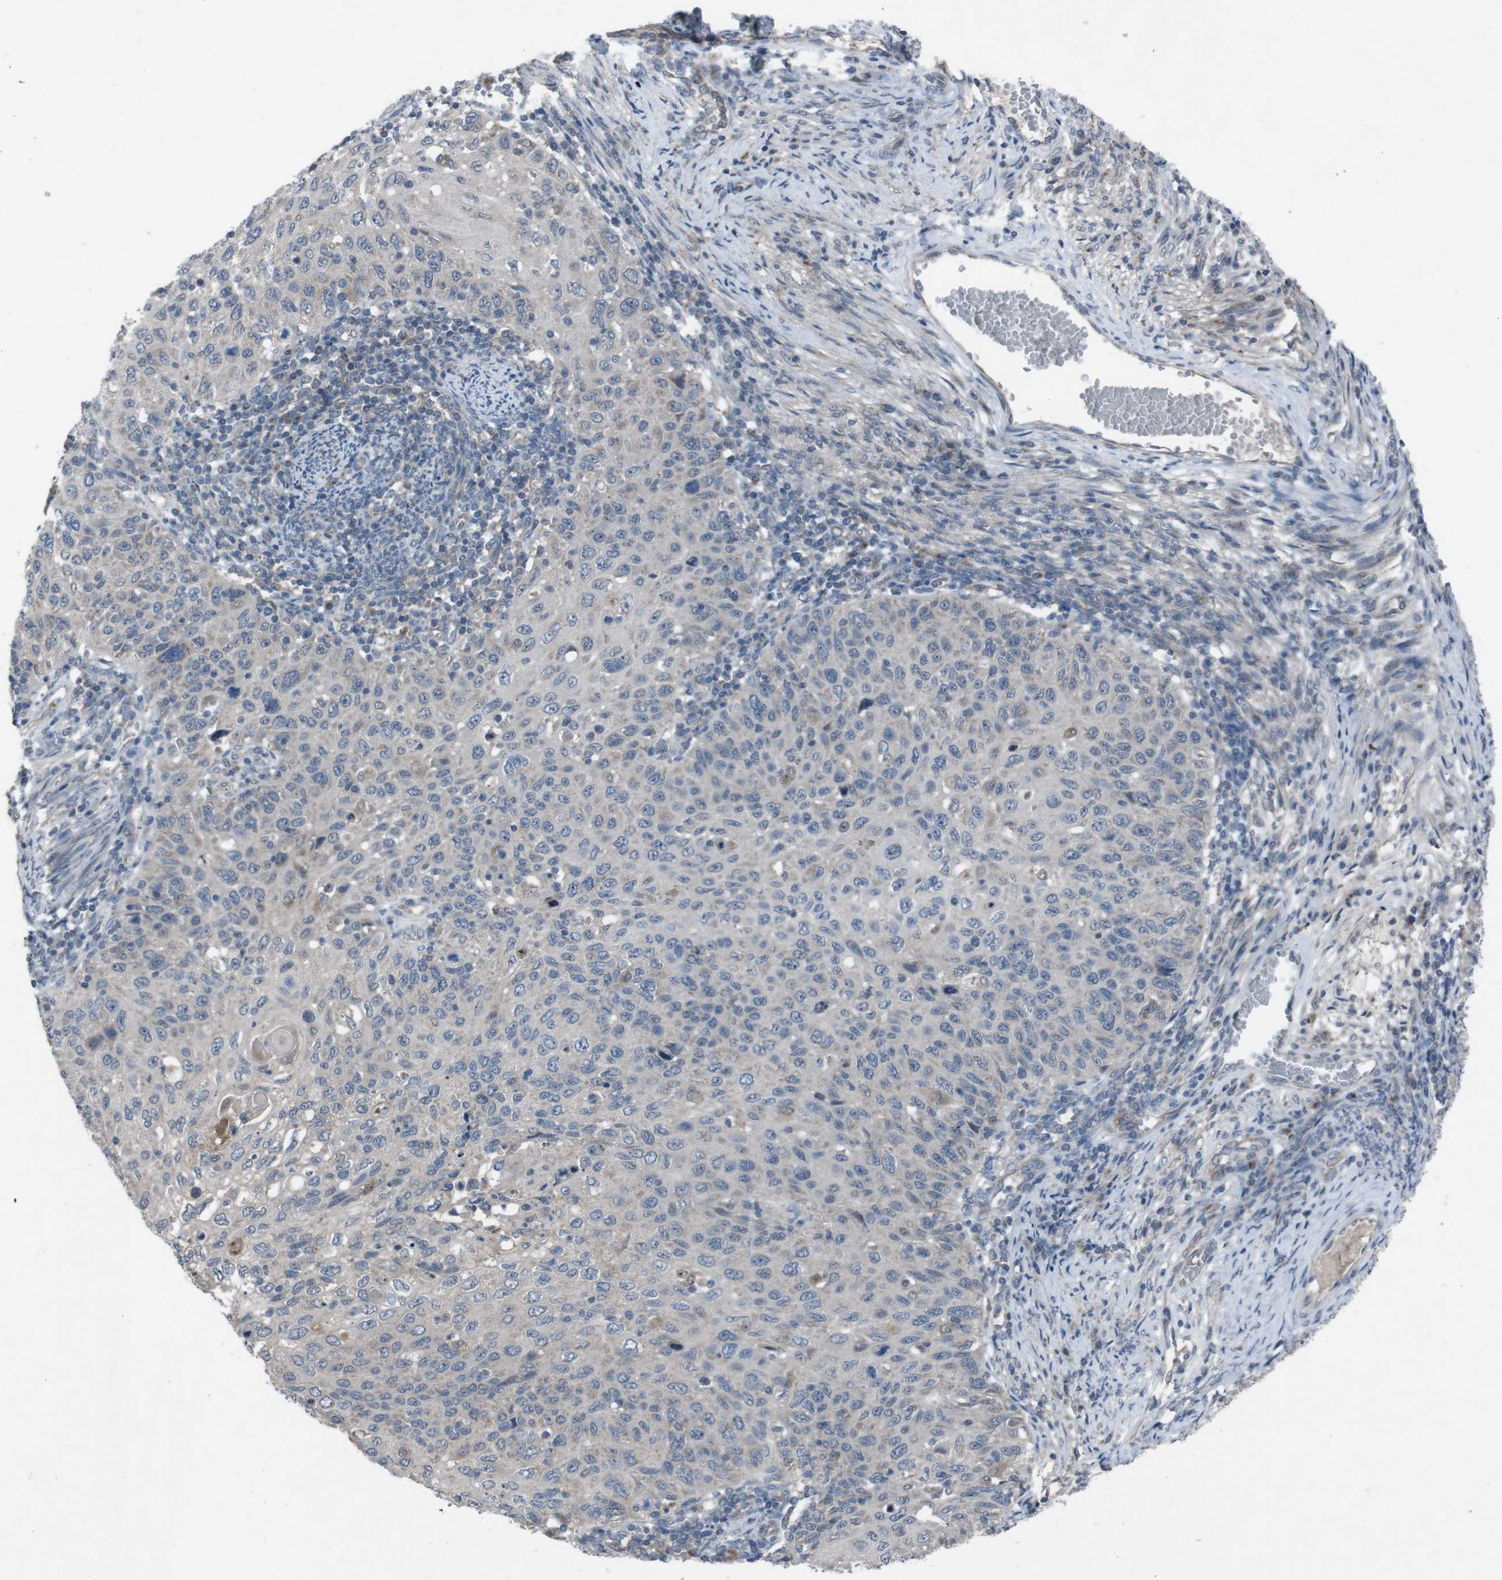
{"staining": {"intensity": "weak", "quantity": "<25%", "location": "cytoplasmic/membranous"}, "tissue": "cervical cancer", "cell_type": "Tumor cells", "image_type": "cancer", "snomed": [{"axis": "morphology", "description": "Squamous cell carcinoma, NOS"}, {"axis": "topography", "description": "Cervix"}], "caption": "Immunohistochemistry histopathology image of human cervical squamous cell carcinoma stained for a protein (brown), which reveals no staining in tumor cells. (IHC, brightfield microscopy, high magnification).", "gene": "EFNA5", "patient": {"sex": "female", "age": 70}}